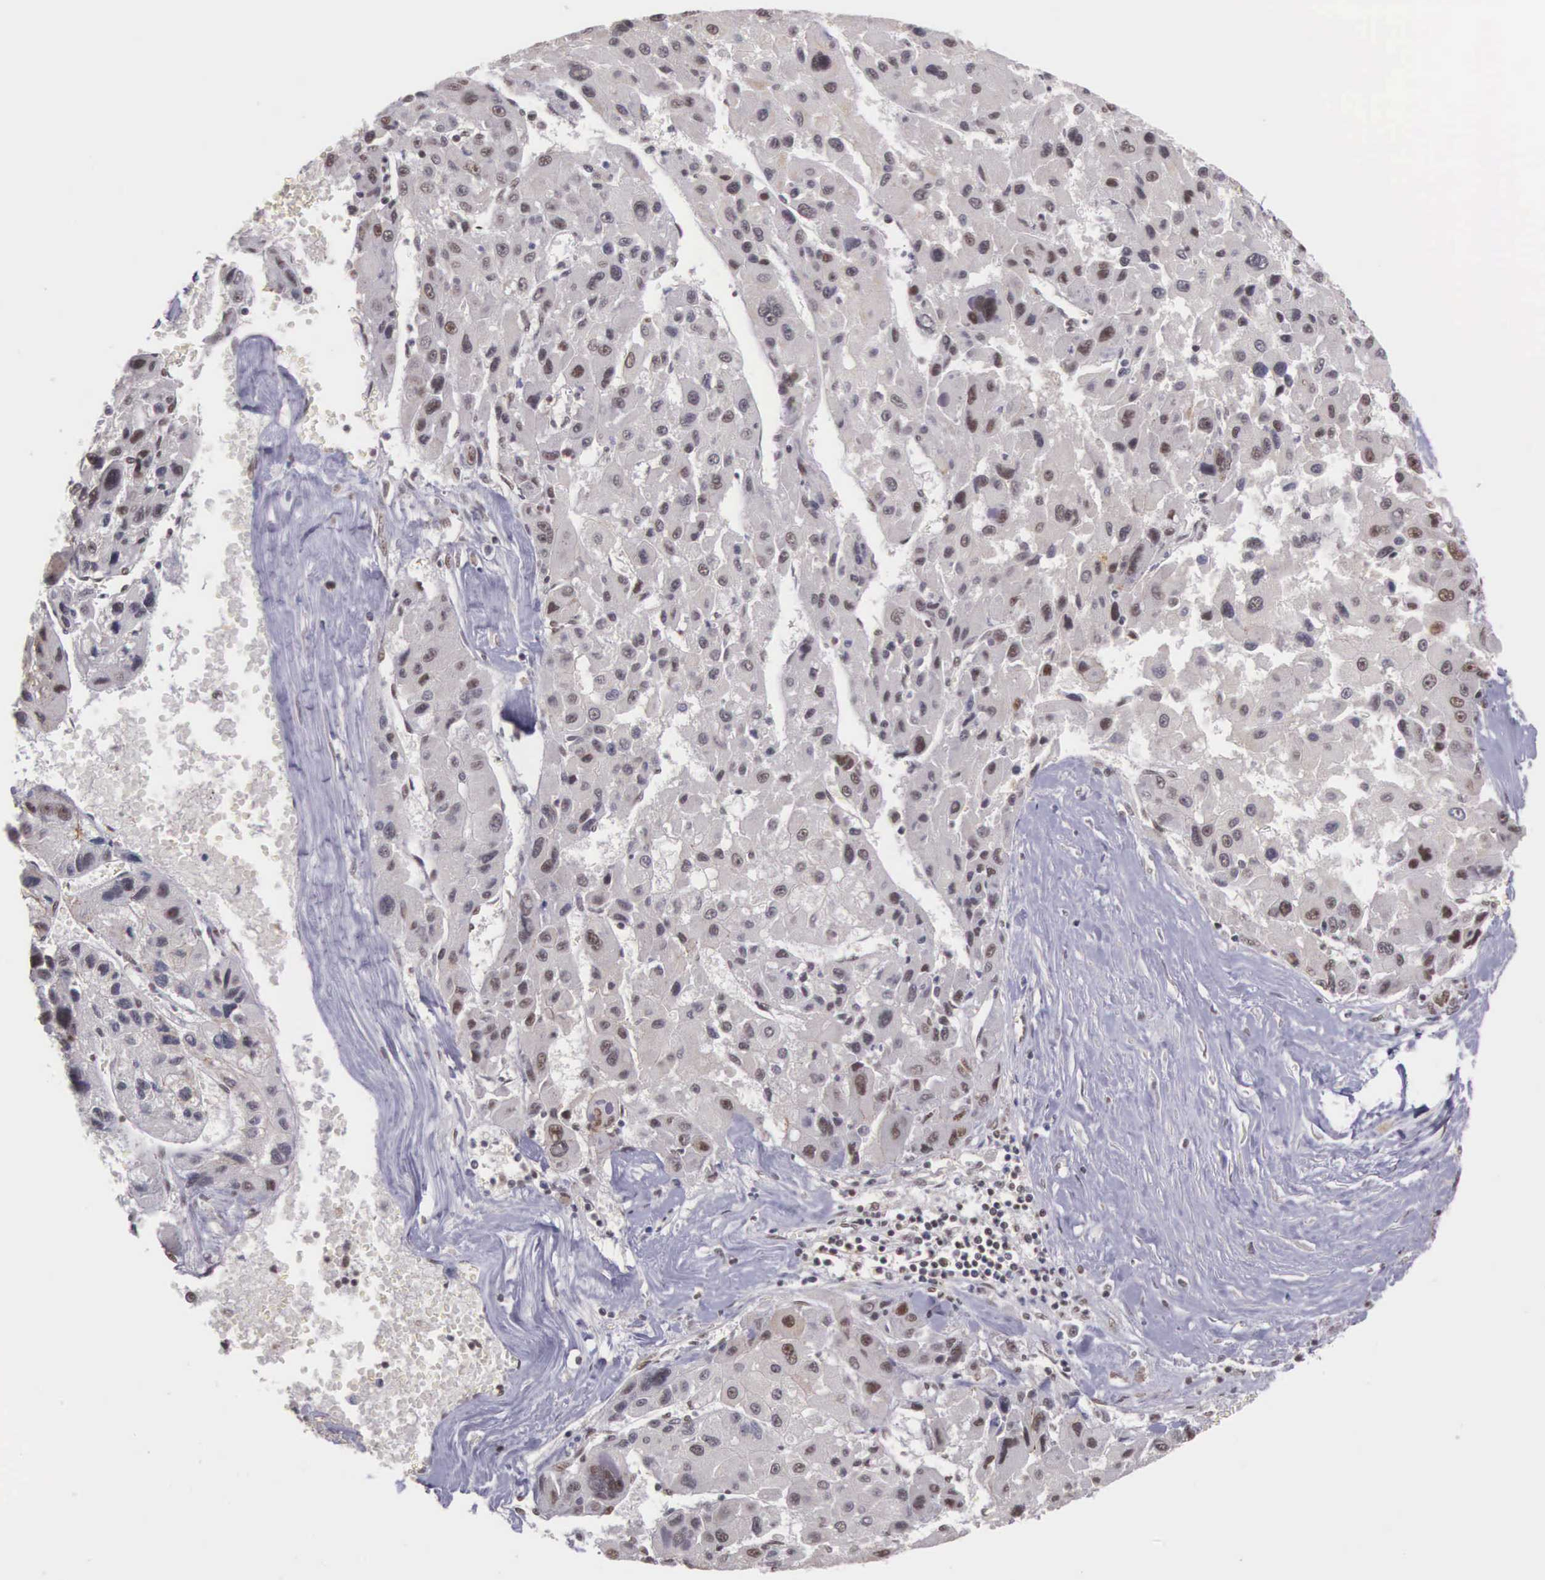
{"staining": {"intensity": "weak", "quantity": "25%-75%", "location": "cytoplasmic/membranous,nuclear"}, "tissue": "liver cancer", "cell_type": "Tumor cells", "image_type": "cancer", "snomed": [{"axis": "morphology", "description": "Carcinoma, Hepatocellular, NOS"}, {"axis": "topography", "description": "Liver"}], "caption": "Hepatocellular carcinoma (liver) stained with immunohistochemistry (IHC) displays weak cytoplasmic/membranous and nuclear staining in approximately 25%-75% of tumor cells.", "gene": "POLR2F", "patient": {"sex": "male", "age": 64}}